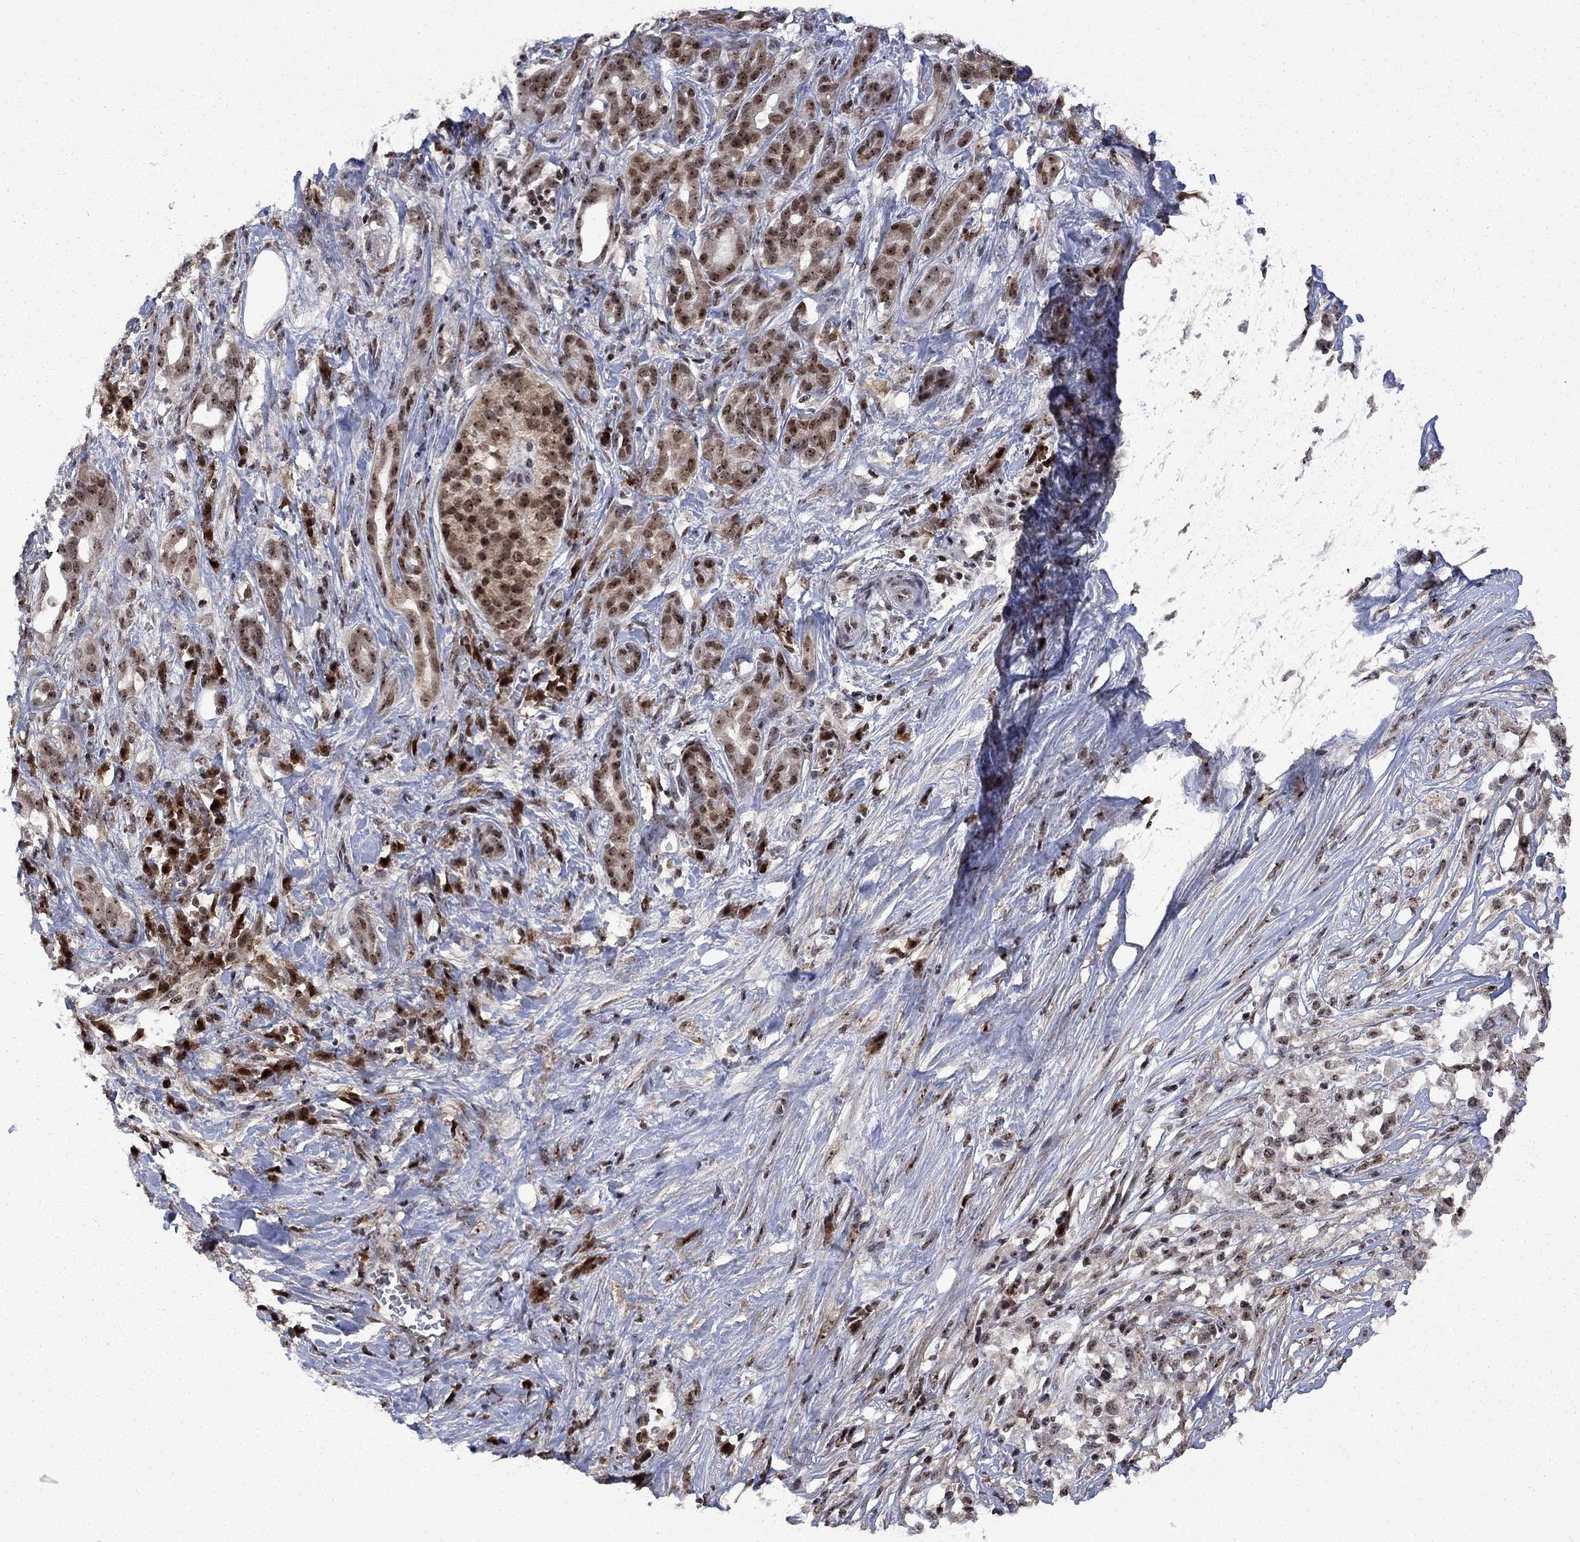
{"staining": {"intensity": "moderate", "quantity": "25%-75%", "location": "nuclear"}, "tissue": "pancreatic cancer", "cell_type": "Tumor cells", "image_type": "cancer", "snomed": [{"axis": "morphology", "description": "Adenocarcinoma, NOS"}, {"axis": "topography", "description": "Pancreas"}], "caption": "A brown stain highlights moderate nuclear positivity of a protein in pancreatic cancer tumor cells.", "gene": "FBL", "patient": {"sex": "male", "age": 61}}